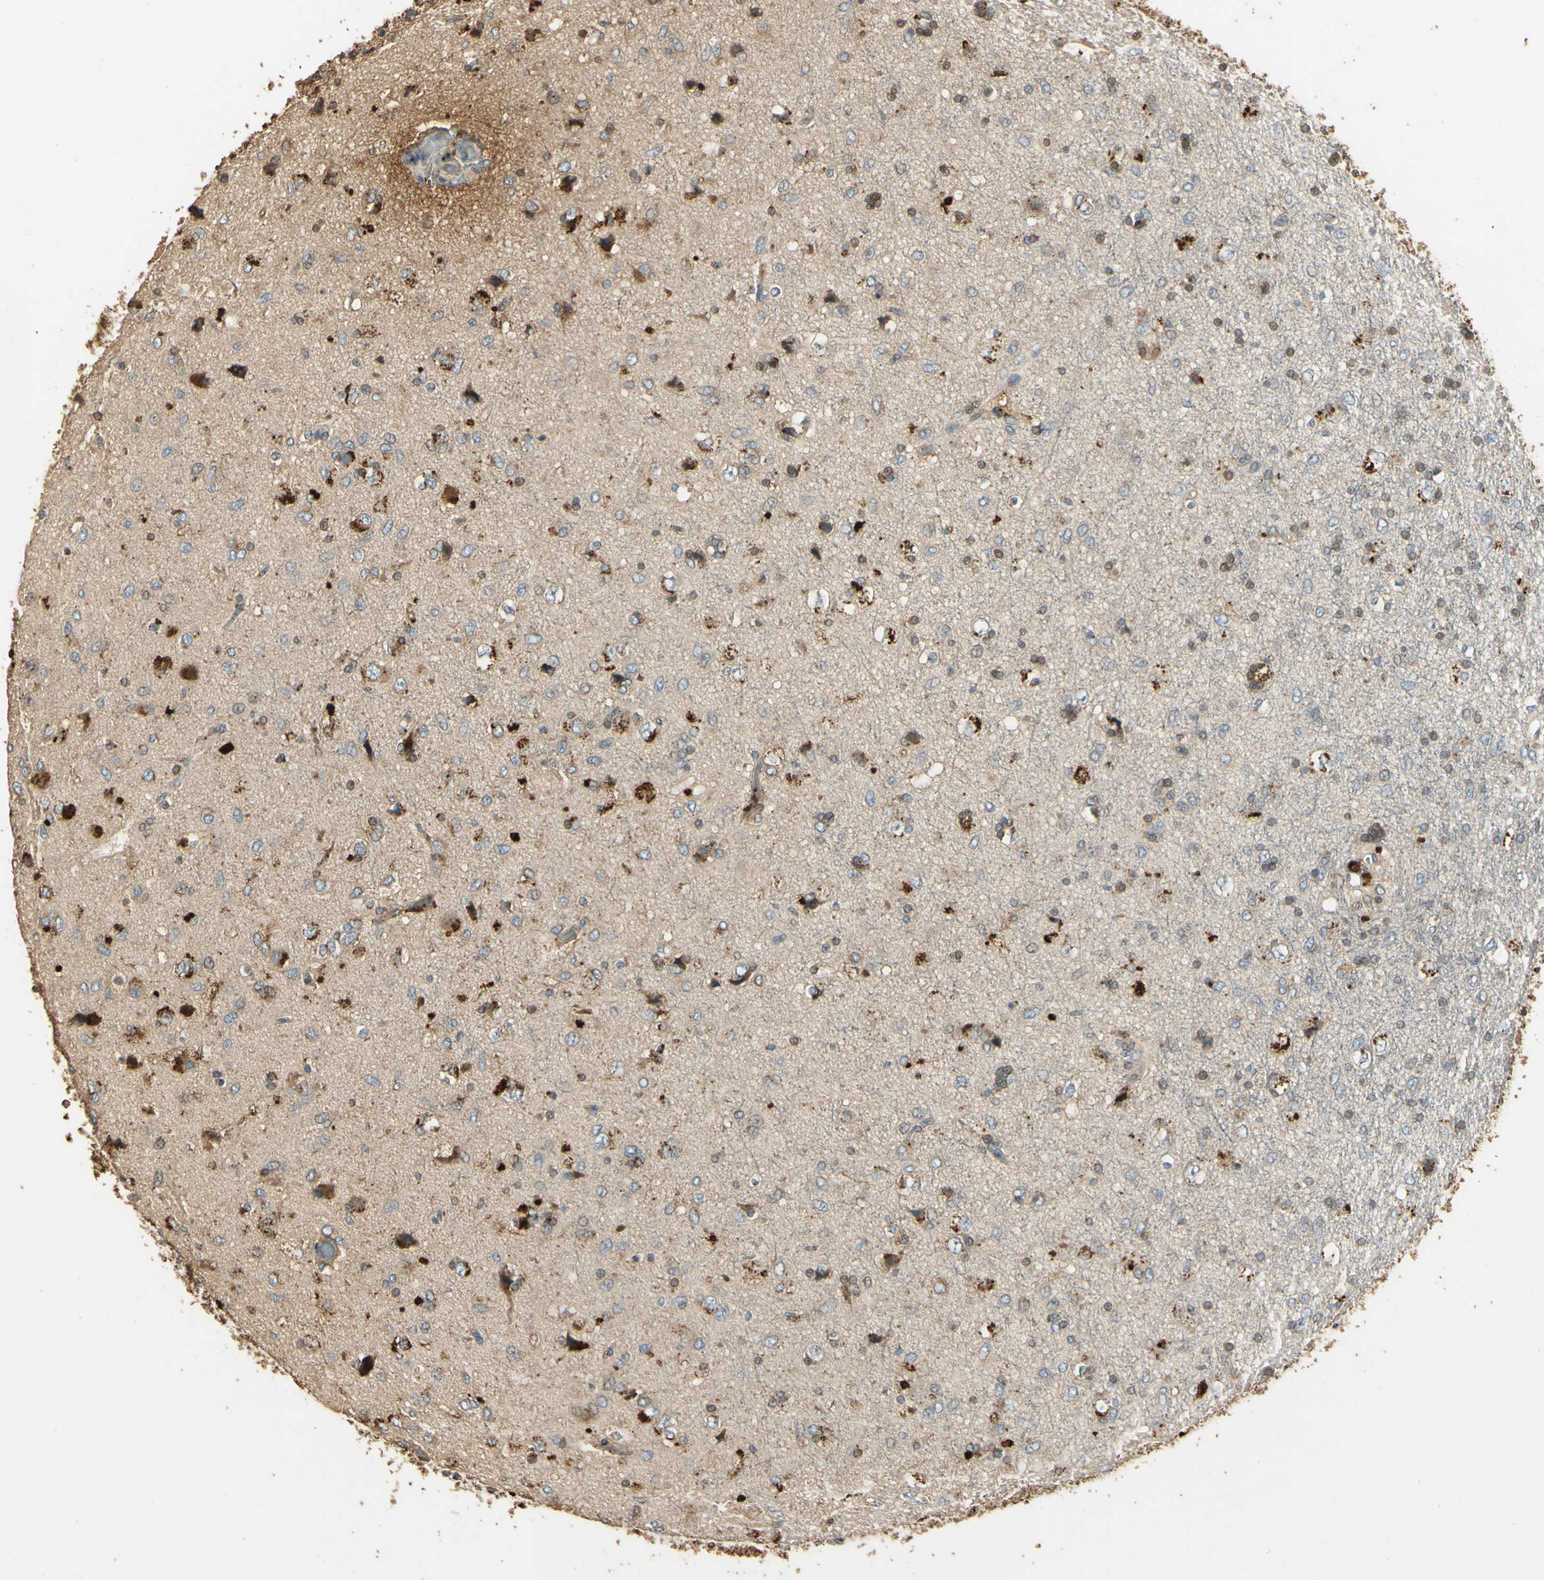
{"staining": {"intensity": "moderate", "quantity": "25%-75%", "location": "cytoplasmic/membranous"}, "tissue": "glioma", "cell_type": "Tumor cells", "image_type": "cancer", "snomed": [{"axis": "morphology", "description": "Glioma, malignant, Low grade"}, {"axis": "topography", "description": "Brain"}], "caption": "A histopathology image of low-grade glioma (malignant) stained for a protein exhibits moderate cytoplasmic/membranous brown staining in tumor cells. (DAB (3,3'-diaminobenzidine) = brown stain, brightfield microscopy at high magnification).", "gene": "ARHGEF17", "patient": {"sex": "male", "age": 77}}